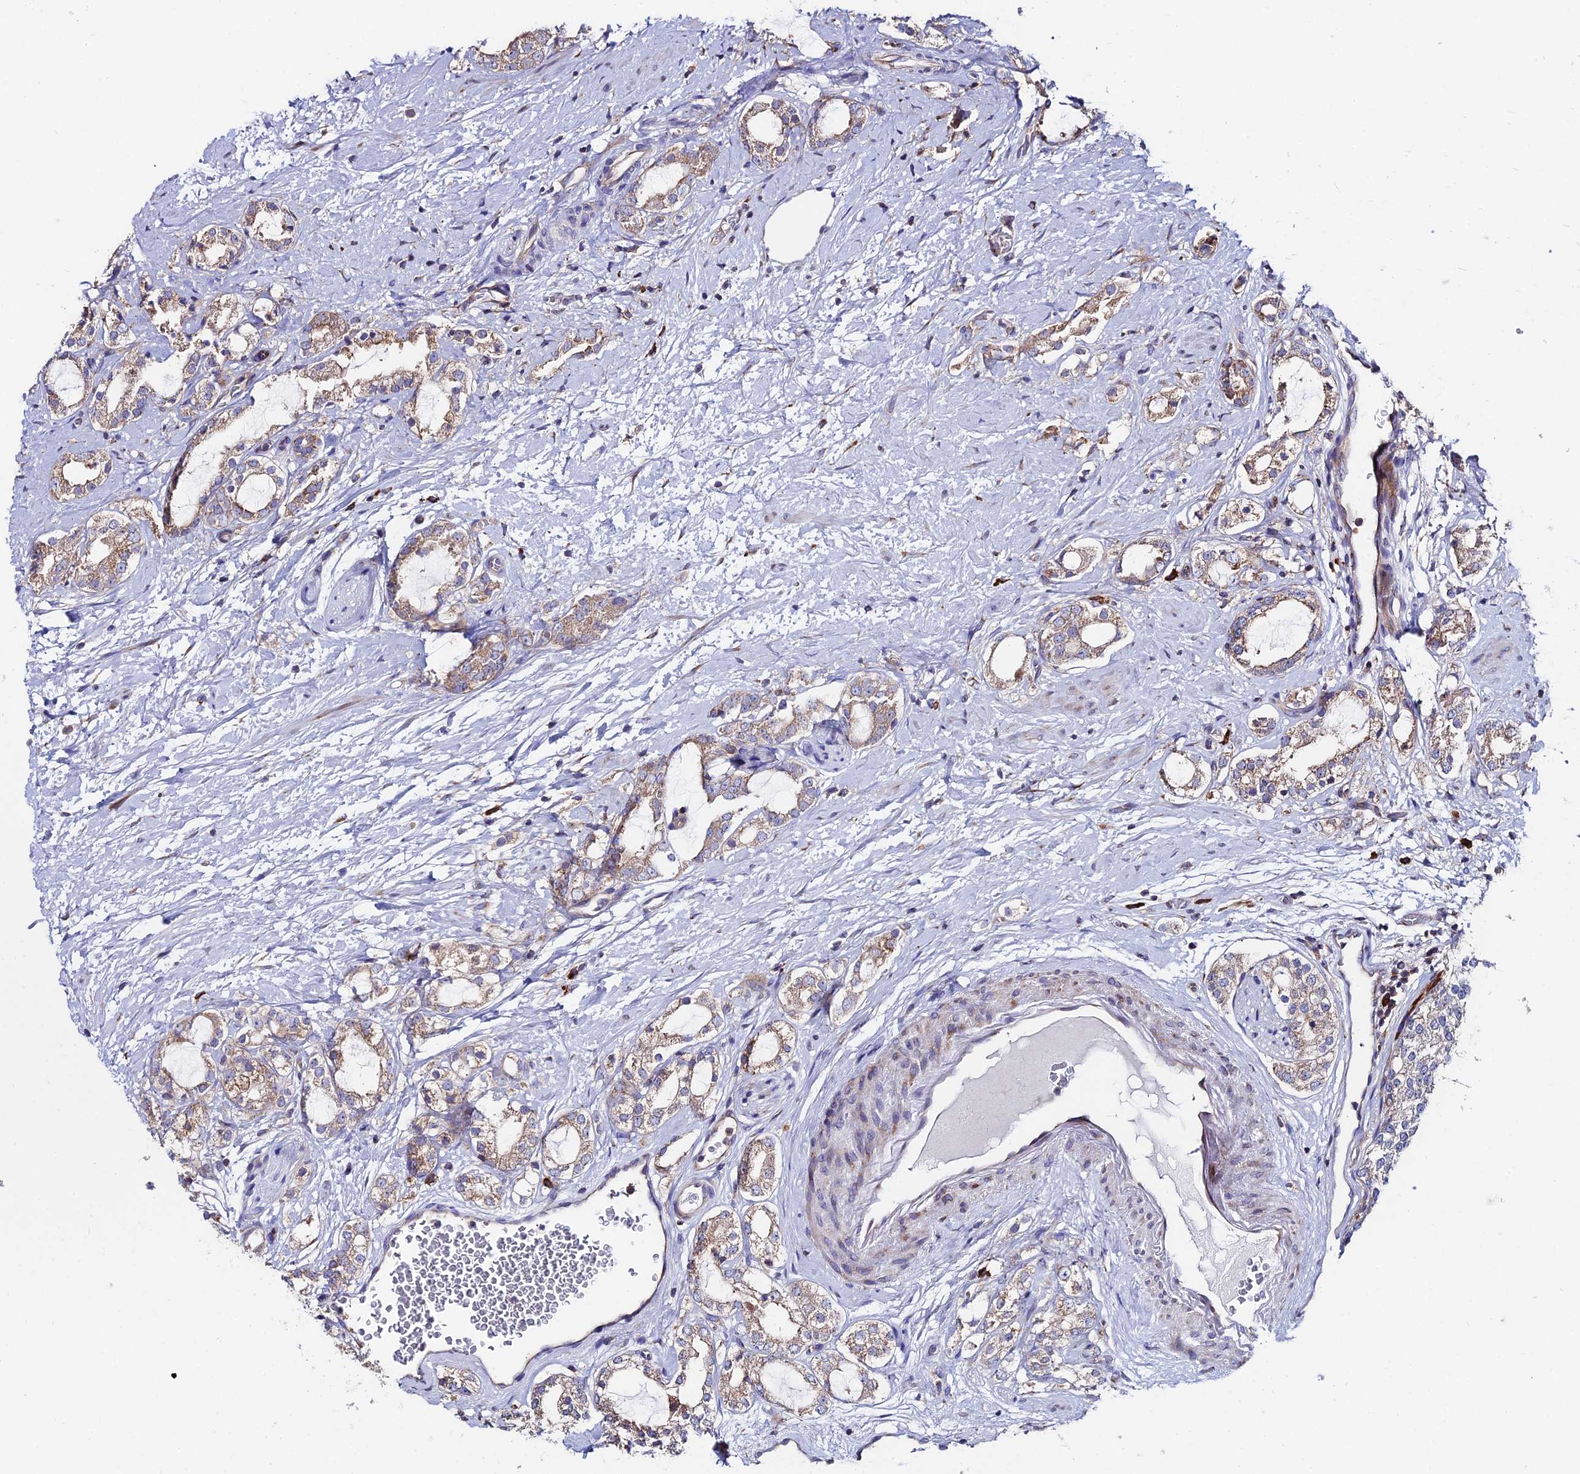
{"staining": {"intensity": "weak", "quantity": "25%-75%", "location": "cytoplasmic/membranous"}, "tissue": "prostate cancer", "cell_type": "Tumor cells", "image_type": "cancer", "snomed": [{"axis": "morphology", "description": "Adenocarcinoma, High grade"}, {"axis": "topography", "description": "Prostate"}], "caption": "The image demonstrates immunohistochemical staining of prostate high-grade adenocarcinoma. There is weak cytoplasmic/membranous expression is present in approximately 25%-75% of tumor cells.", "gene": "EIF3K", "patient": {"sex": "male", "age": 64}}